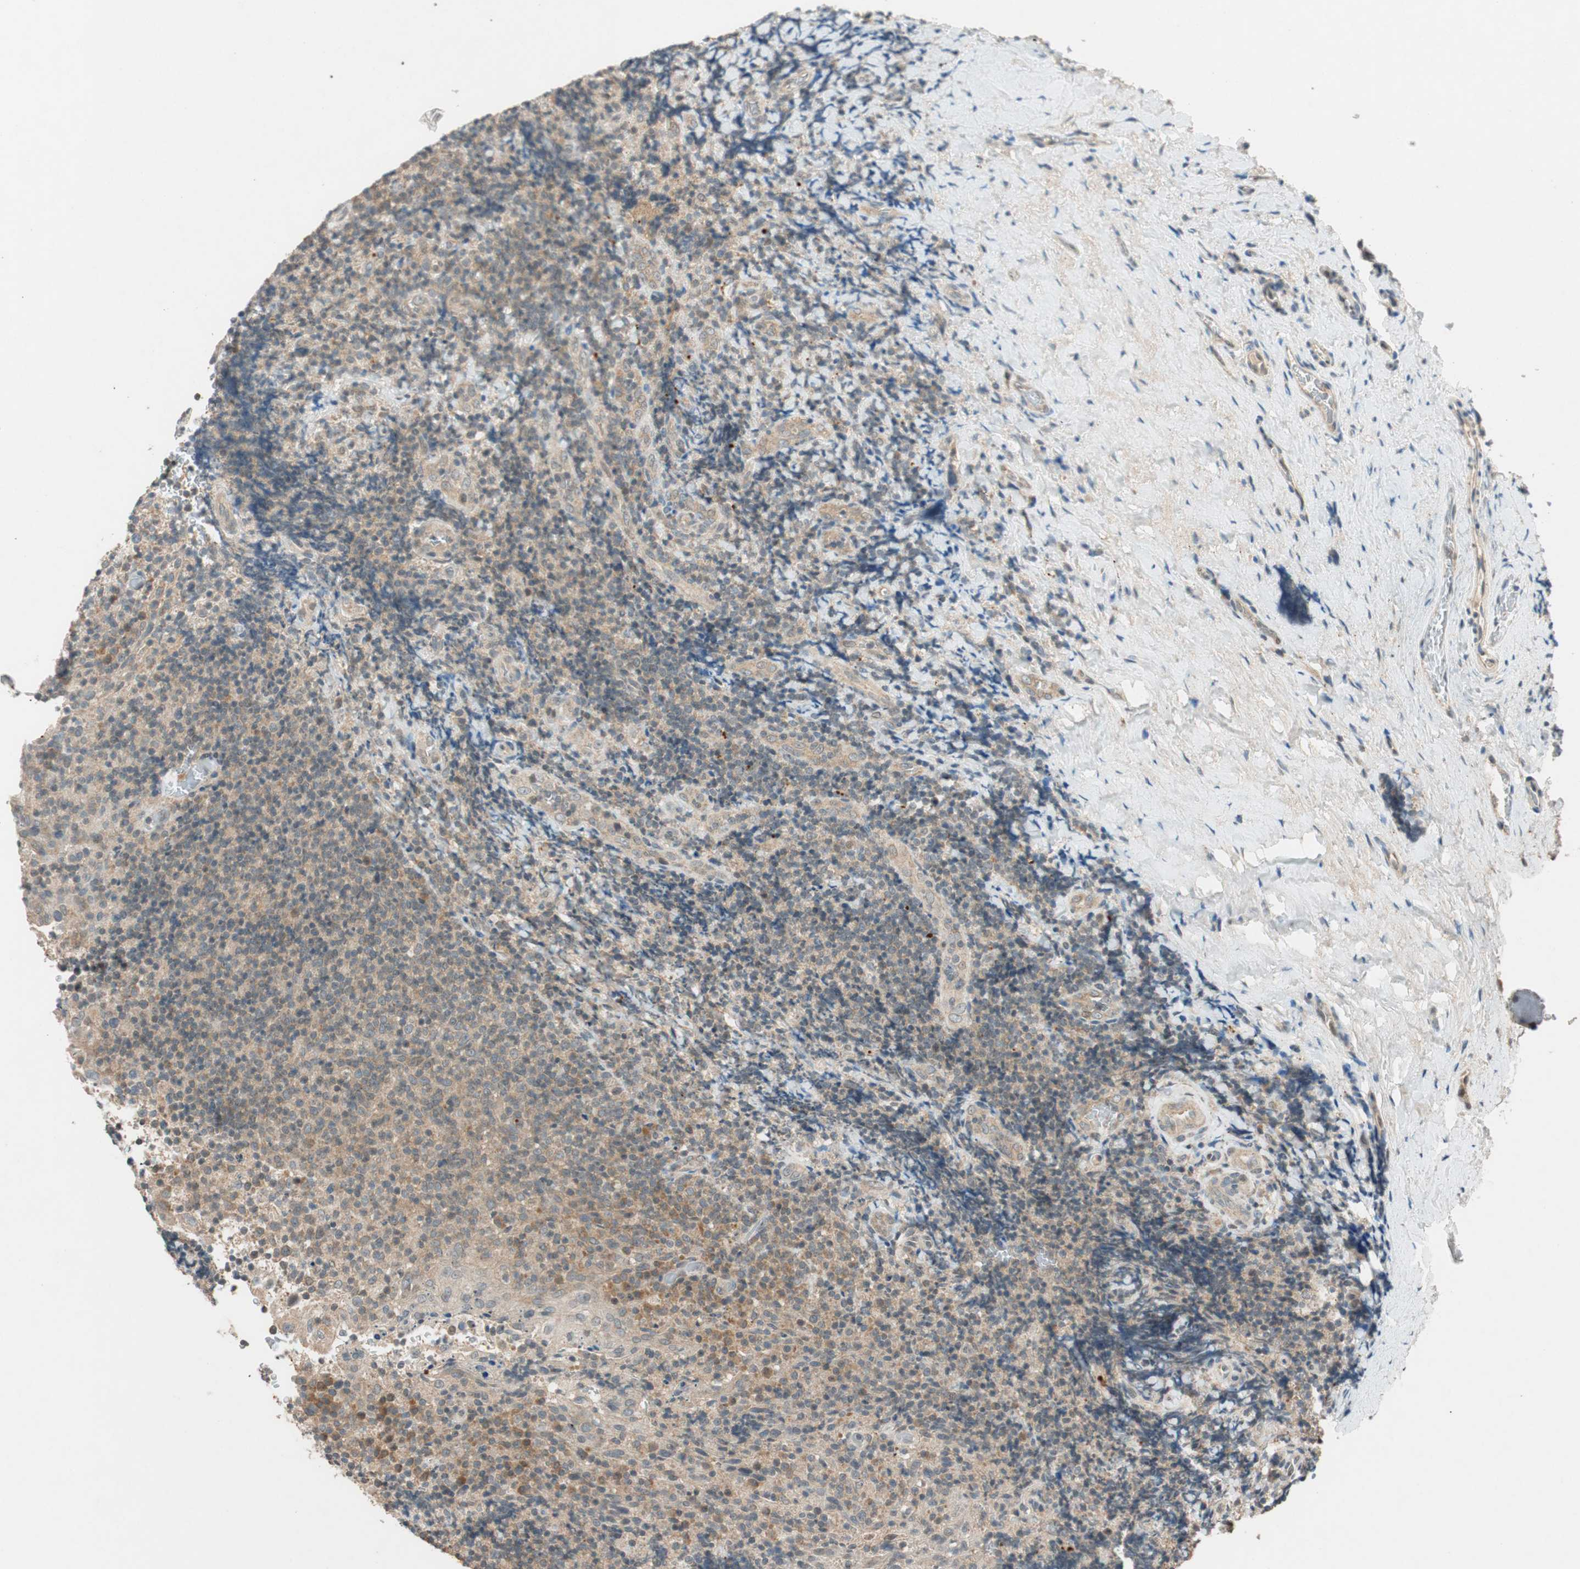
{"staining": {"intensity": "weak", "quantity": "25%-75%", "location": "cytoplasmic/membranous"}, "tissue": "lymphoma", "cell_type": "Tumor cells", "image_type": "cancer", "snomed": [{"axis": "morphology", "description": "Malignant lymphoma, non-Hodgkin's type, High grade"}, {"axis": "topography", "description": "Tonsil"}], "caption": "About 25%-75% of tumor cells in human lymphoma demonstrate weak cytoplasmic/membranous protein expression as visualized by brown immunohistochemical staining.", "gene": "GLB1", "patient": {"sex": "female", "age": 36}}